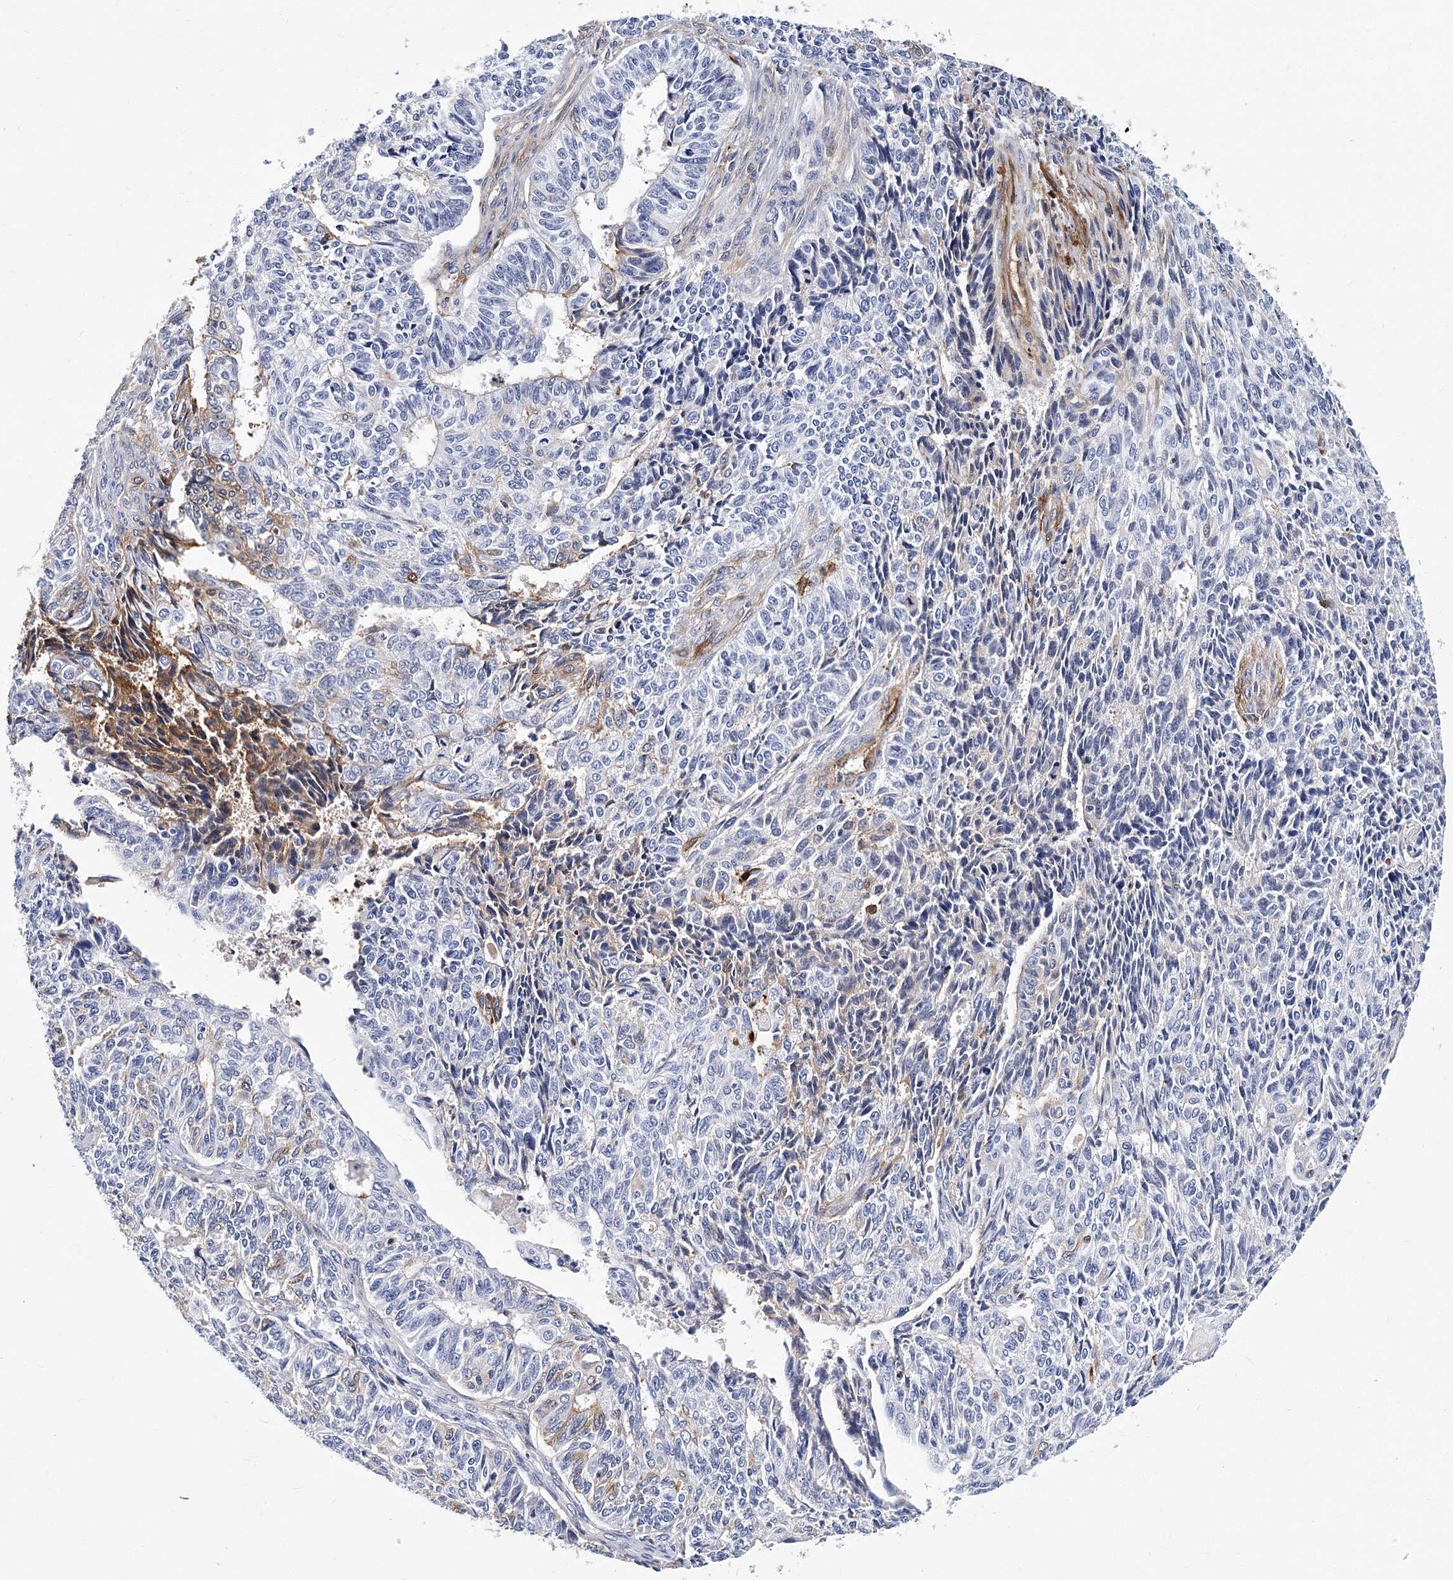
{"staining": {"intensity": "weak", "quantity": "<25%", "location": "cytoplasmic/membranous"}, "tissue": "endometrial cancer", "cell_type": "Tumor cells", "image_type": "cancer", "snomed": [{"axis": "morphology", "description": "Adenocarcinoma, NOS"}, {"axis": "topography", "description": "Endometrium"}], "caption": "Immunohistochemistry of adenocarcinoma (endometrial) reveals no expression in tumor cells.", "gene": "ITGA2B", "patient": {"sex": "female", "age": 32}}